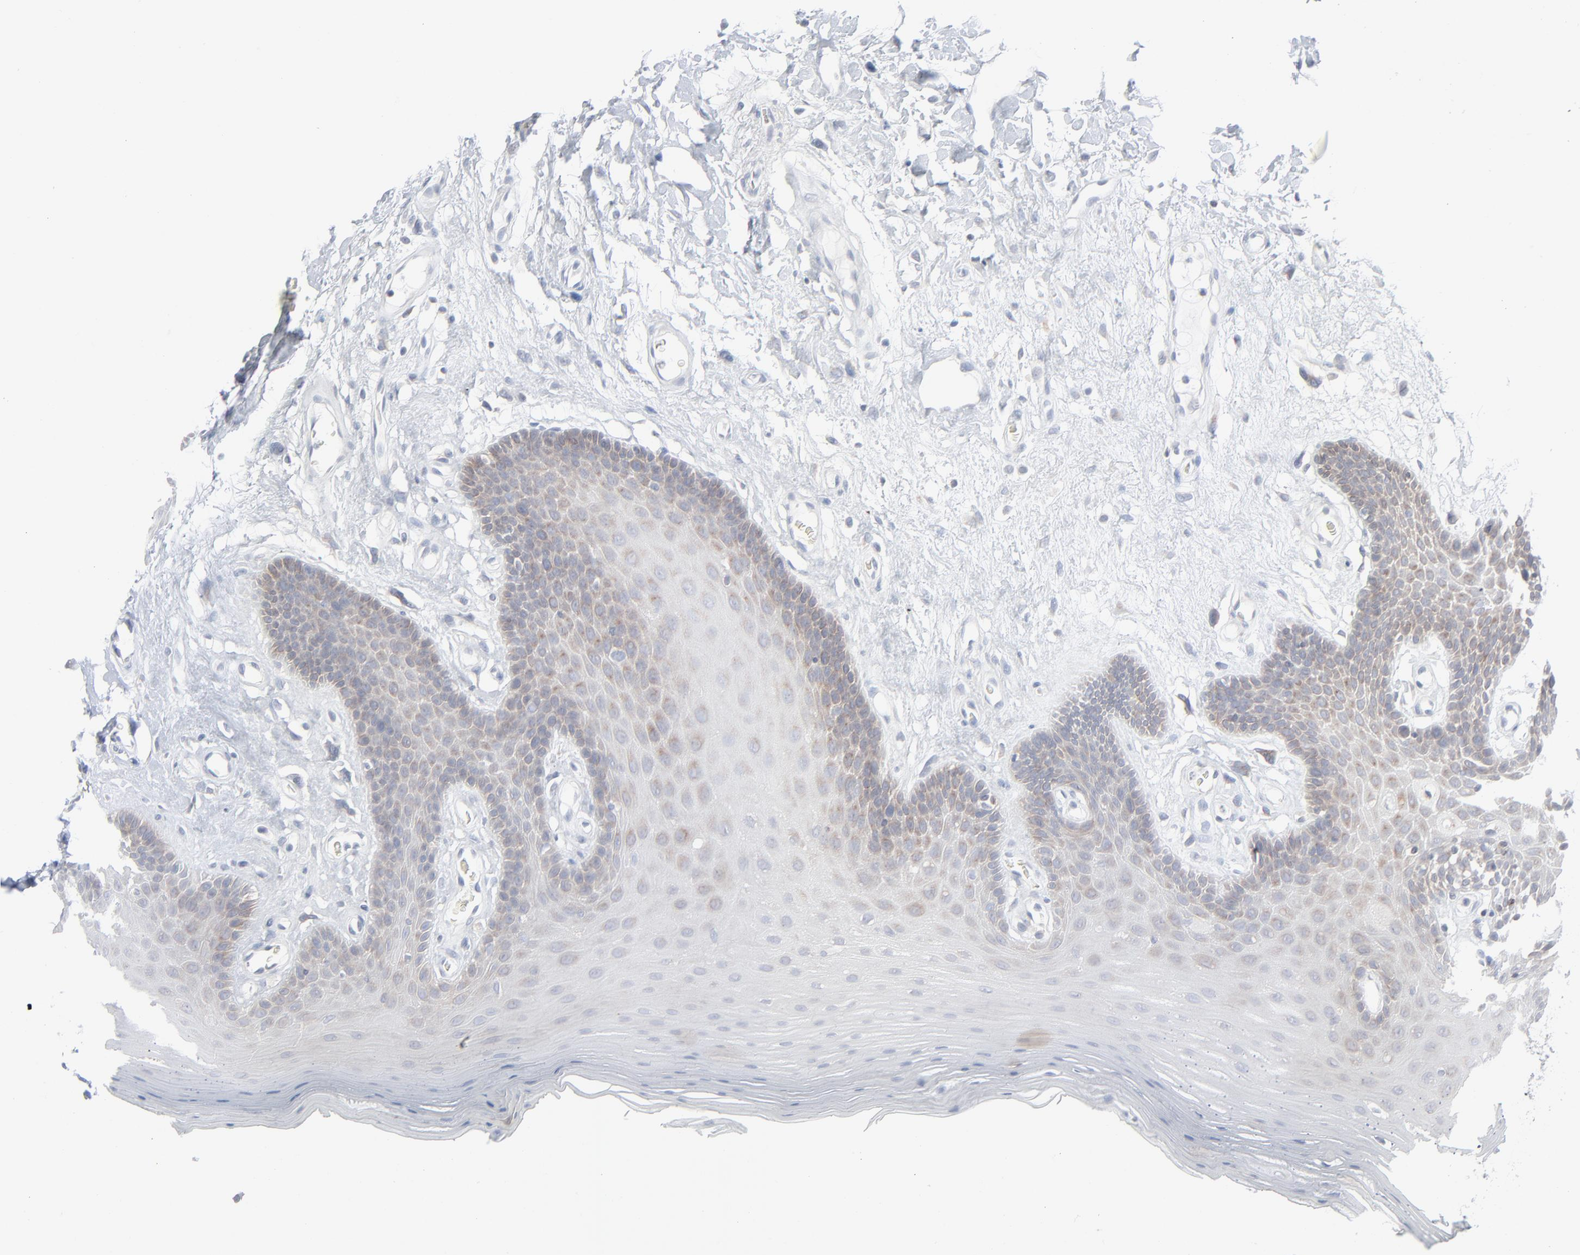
{"staining": {"intensity": "weak", "quantity": "25%-75%", "location": "cytoplasmic/membranous"}, "tissue": "oral mucosa", "cell_type": "Squamous epithelial cells", "image_type": "normal", "snomed": [{"axis": "morphology", "description": "Normal tissue, NOS"}, {"axis": "morphology", "description": "Squamous cell carcinoma, NOS"}, {"axis": "topography", "description": "Skeletal muscle"}, {"axis": "topography", "description": "Oral tissue"}, {"axis": "topography", "description": "Head-Neck"}], "caption": "Immunohistochemical staining of normal oral mucosa exhibits low levels of weak cytoplasmic/membranous expression in approximately 25%-75% of squamous epithelial cells. The protein of interest is shown in brown color, while the nuclei are stained blue.", "gene": "KDSR", "patient": {"sex": "male", "age": 71}}